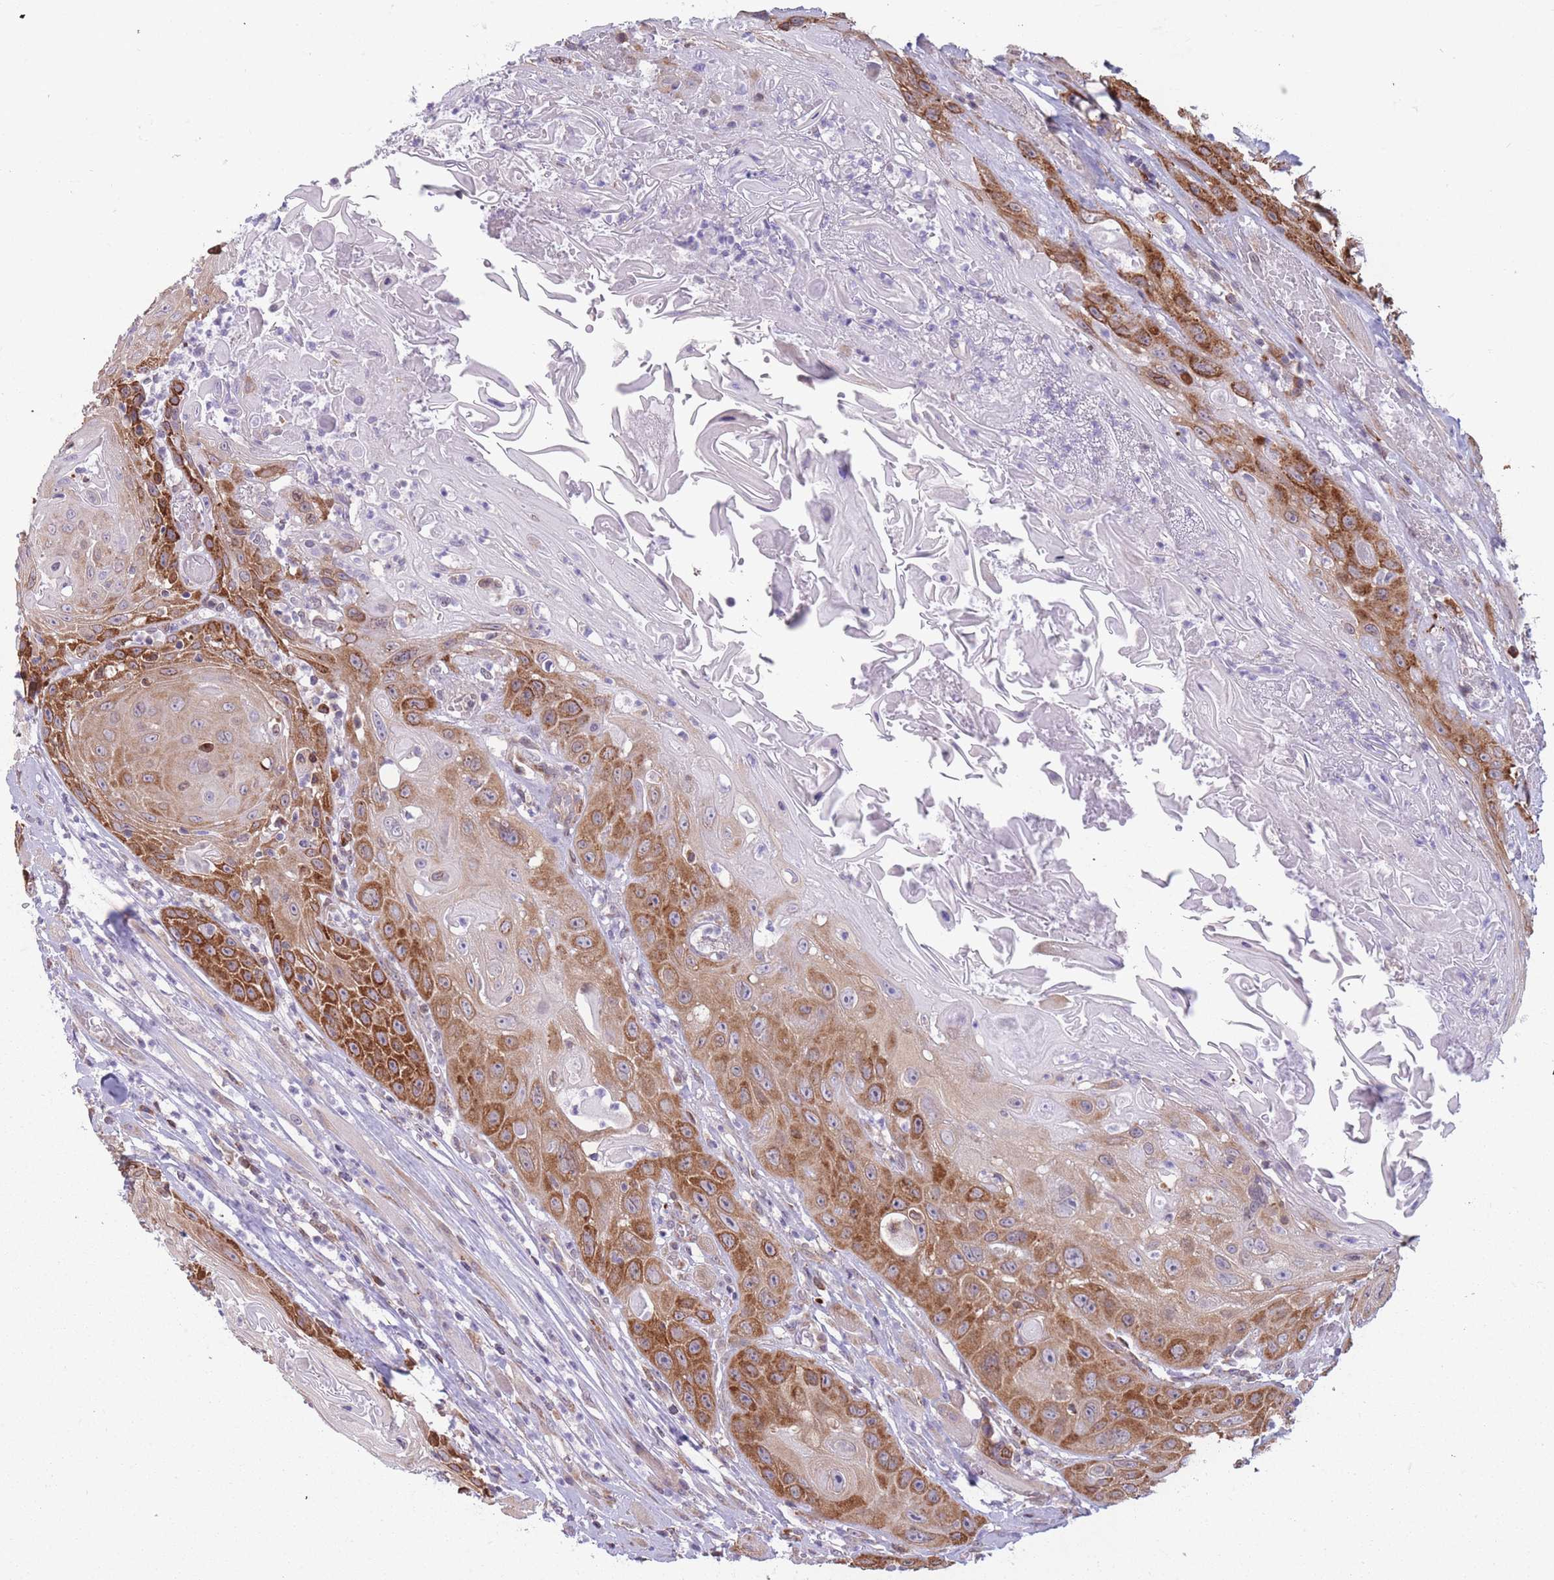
{"staining": {"intensity": "strong", "quantity": "25%-75%", "location": "cytoplasmic/membranous"}, "tissue": "head and neck cancer", "cell_type": "Tumor cells", "image_type": "cancer", "snomed": [{"axis": "morphology", "description": "Squamous cell carcinoma, NOS"}, {"axis": "topography", "description": "Head-Neck"}], "caption": "A brown stain highlights strong cytoplasmic/membranous staining of a protein in human head and neck cancer (squamous cell carcinoma) tumor cells.", "gene": "TMEM121", "patient": {"sex": "female", "age": 59}}